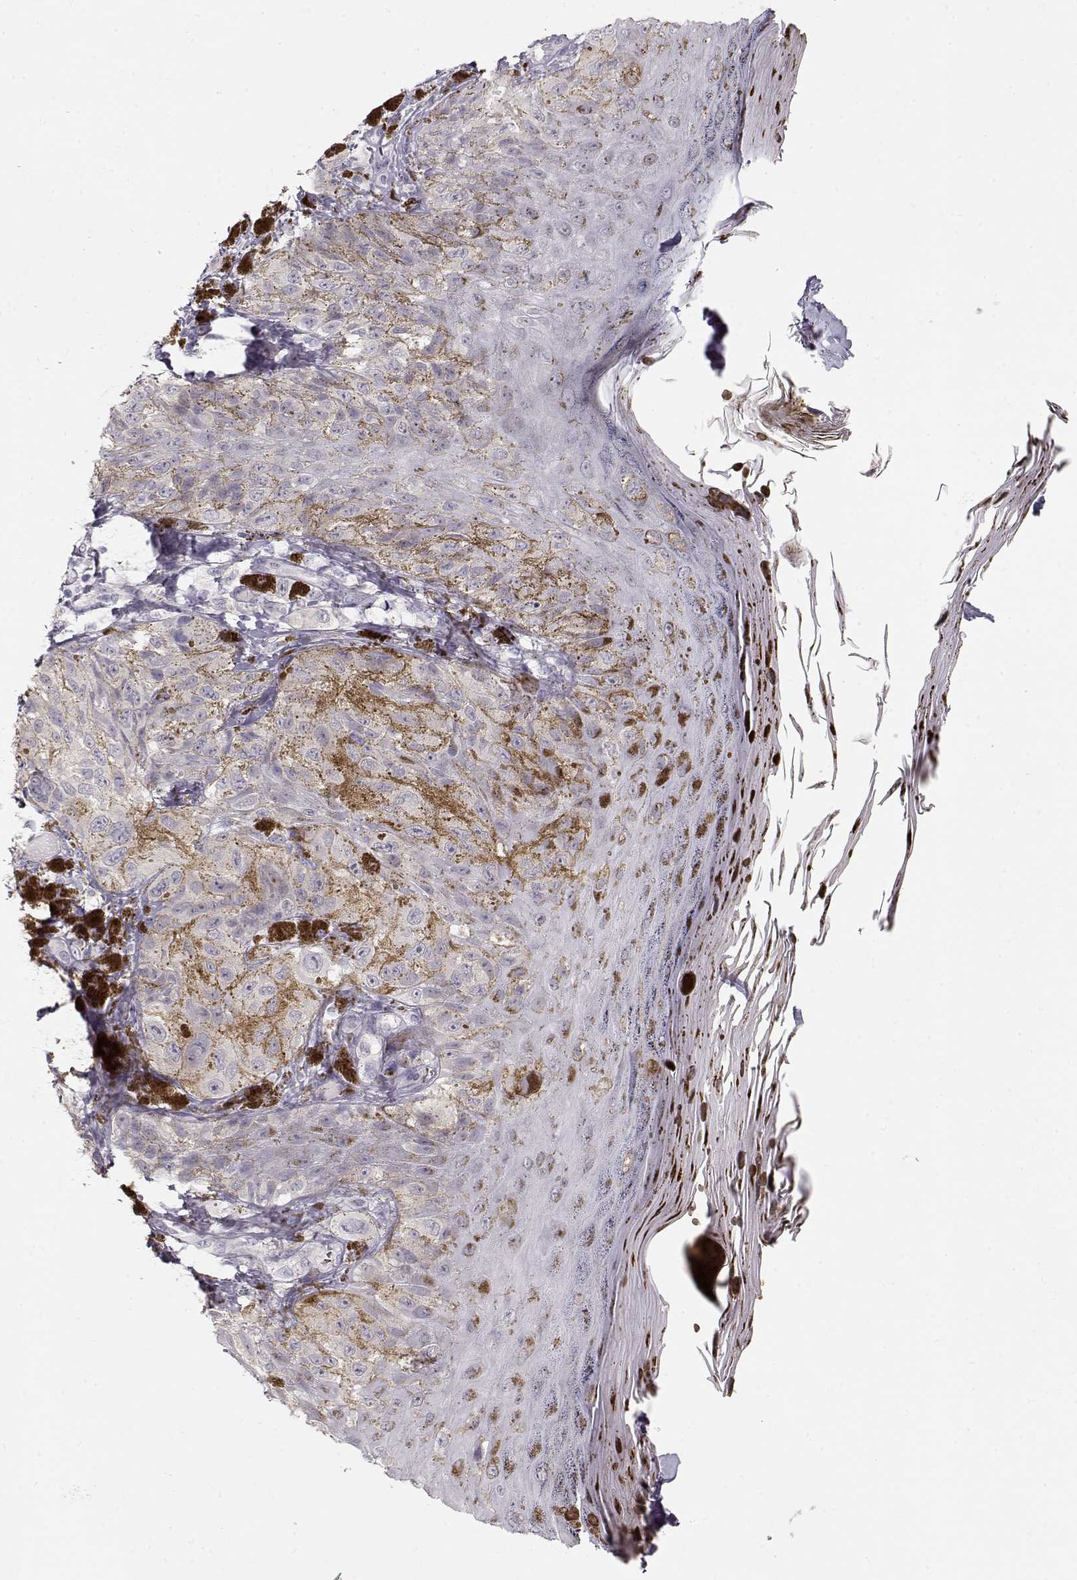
{"staining": {"intensity": "negative", "quantity": "none", "location": "none"}, "tissue": "melanoma", "cell_type": "Tumor cells", "image_type": "cancer", "snomed": [{"axis": "morphology", "description": "Malignant melanoma, NOS"}, {"axis": "topography", "description": "Skin"}], "caption": "This is an immunohistochemistry (IHC) micrograph of melanoma. There is no staining in tumor cells.", "gene": "TTC26", "patient": {"sex": "male", "age": 36}}